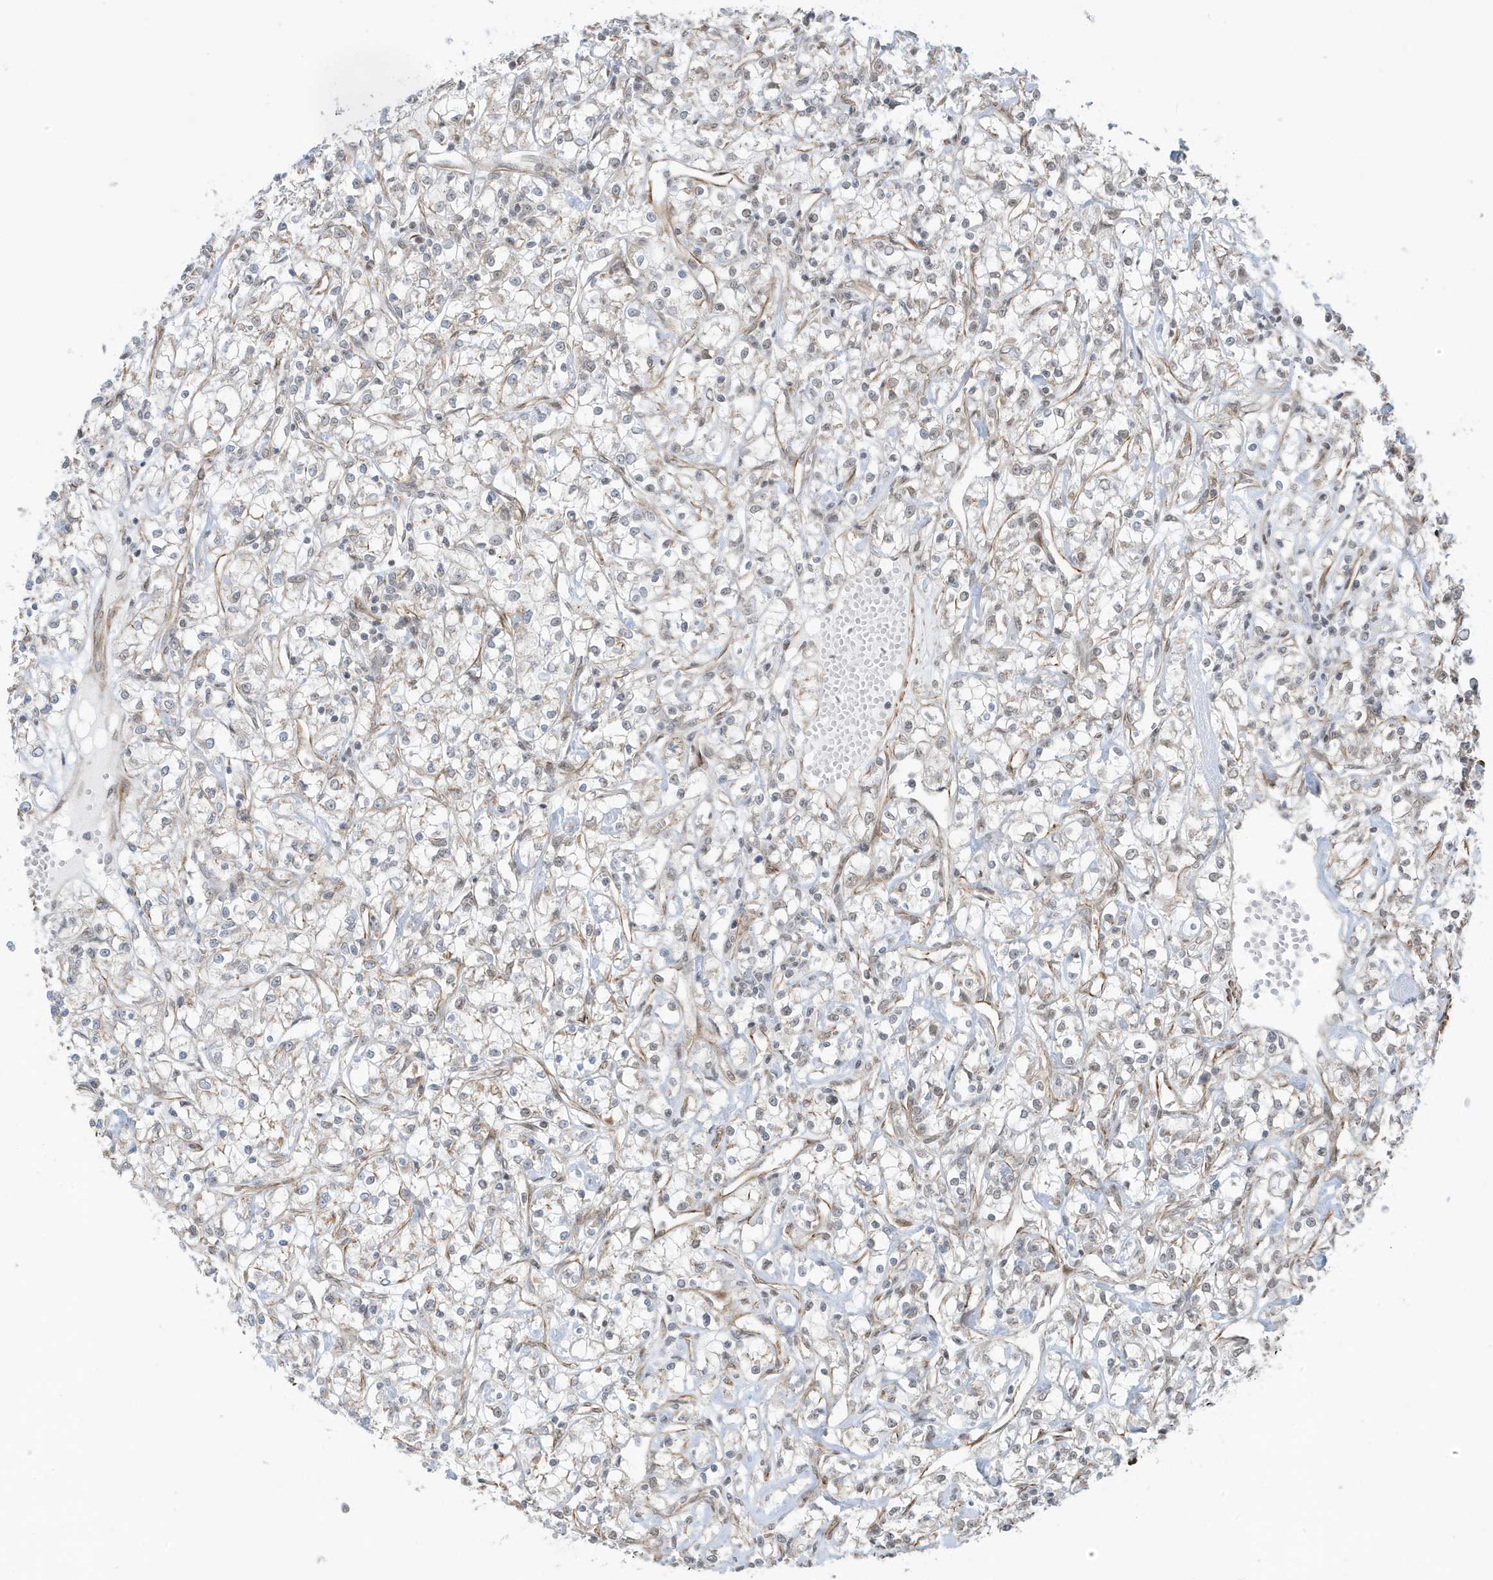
{"staining": {"intensity": "negative", "quantity": "none", "location": "none"}, "tissue": "renal cancer", "cell_type": "Tumor cells", "image_type": "cancer", "snomed": [{"axis": "morphology", "description": "Adenocarcinoma, NOS"}, {"axis": "topography", "description": "Kidney"}], "caption": "DAB immunohistochemical staining of renal cancer displays no significant expression in tumor cells.", "gene": "CHCHD4", "patient": {"sex": "female", "age": 59}}